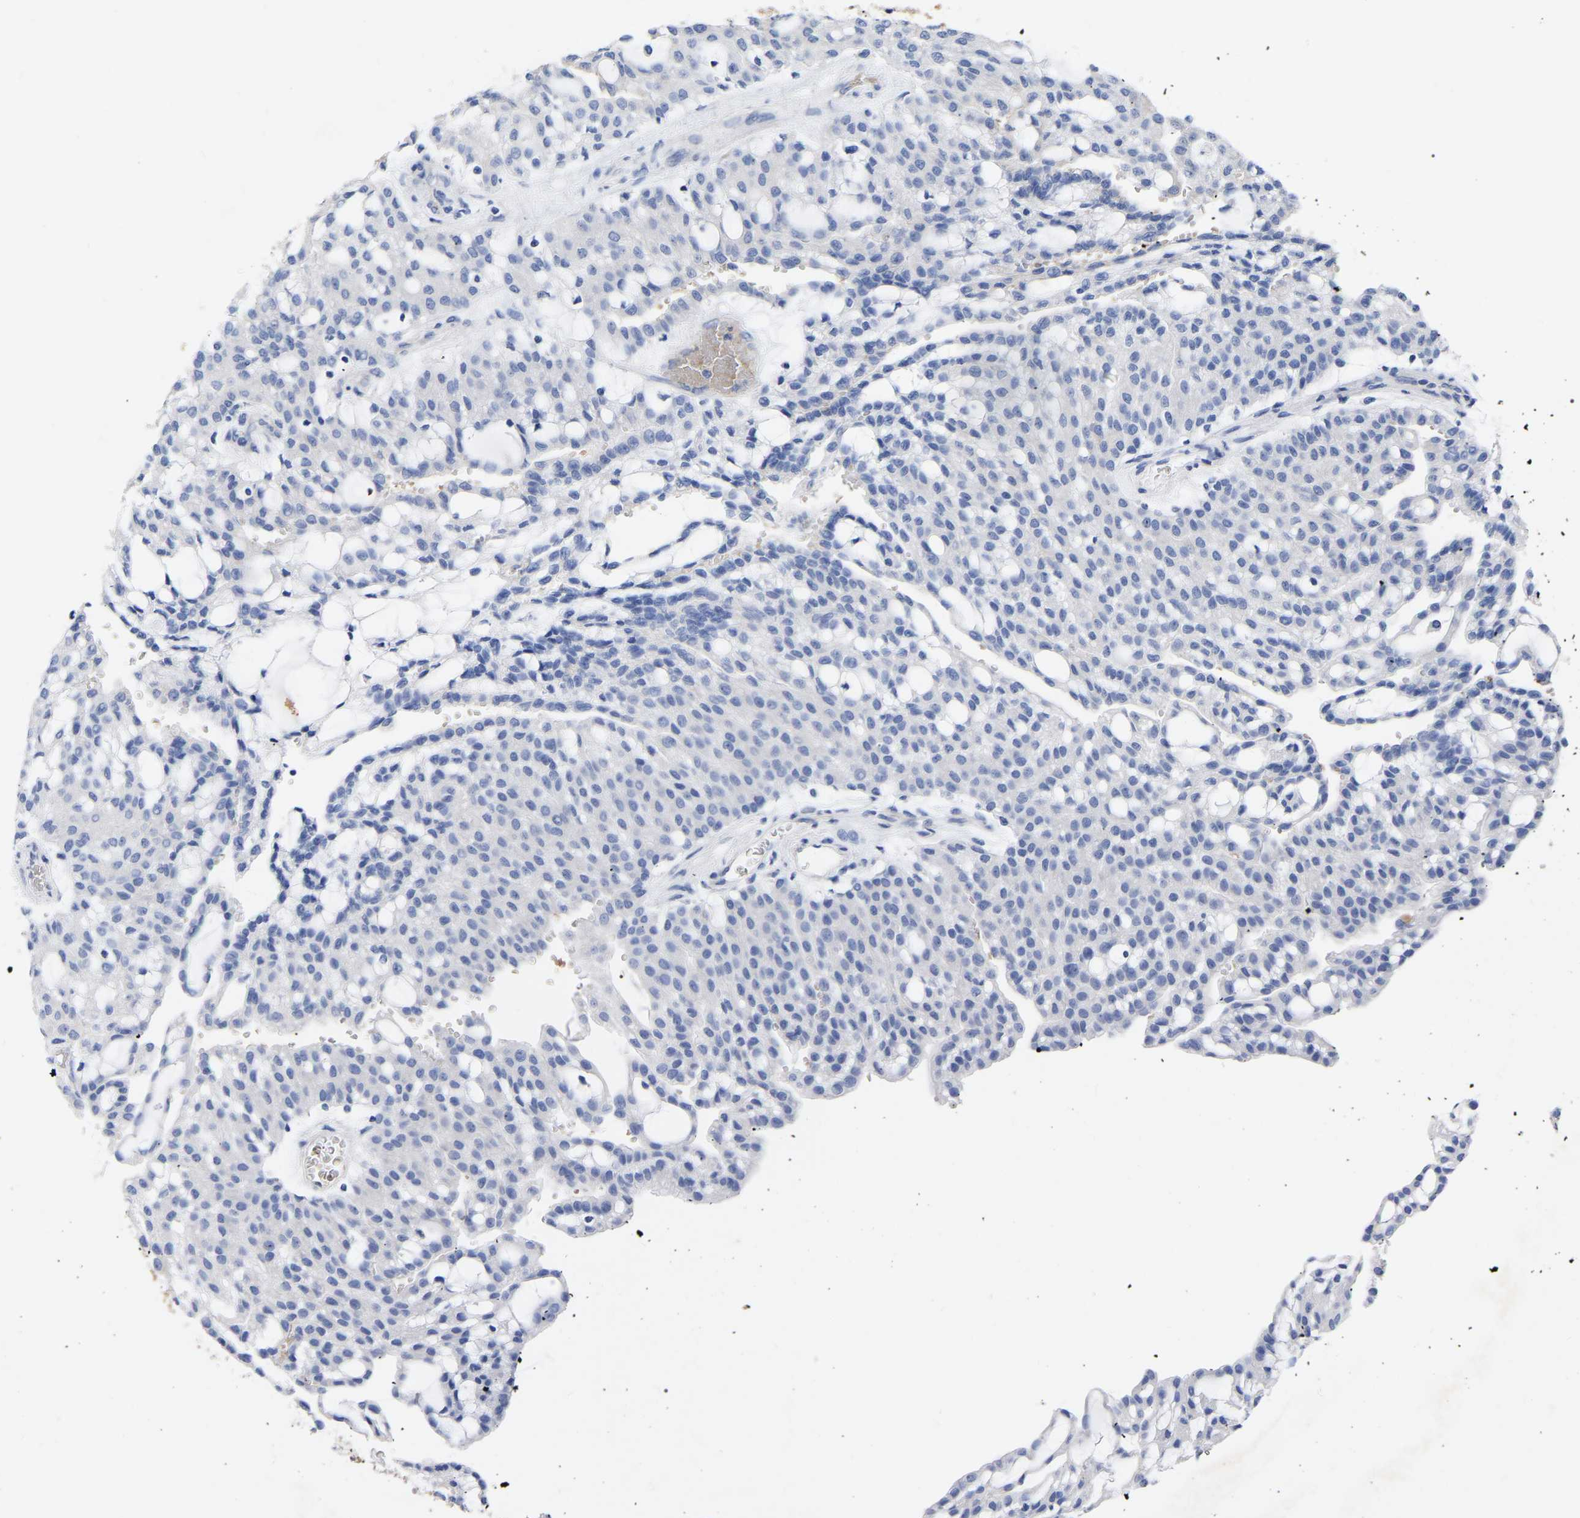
{"staining": {"intensity": "negative", "quantity": "none", "location": "none"}, "tissue": "renal cancer", "cell_type": "Tumor cells", "image_type": "cancer", "snomed": [{"axis": "morphology", "description": "Adenocarcinoma, NOS"}, {"axis": "topography", "description": "Kidney"}], "caption": "Tumor cells are negative for protein expression in human renal adenocarcinoma.", "gene": "GDF3", "patient": {"sex": "male", "age": 63}}